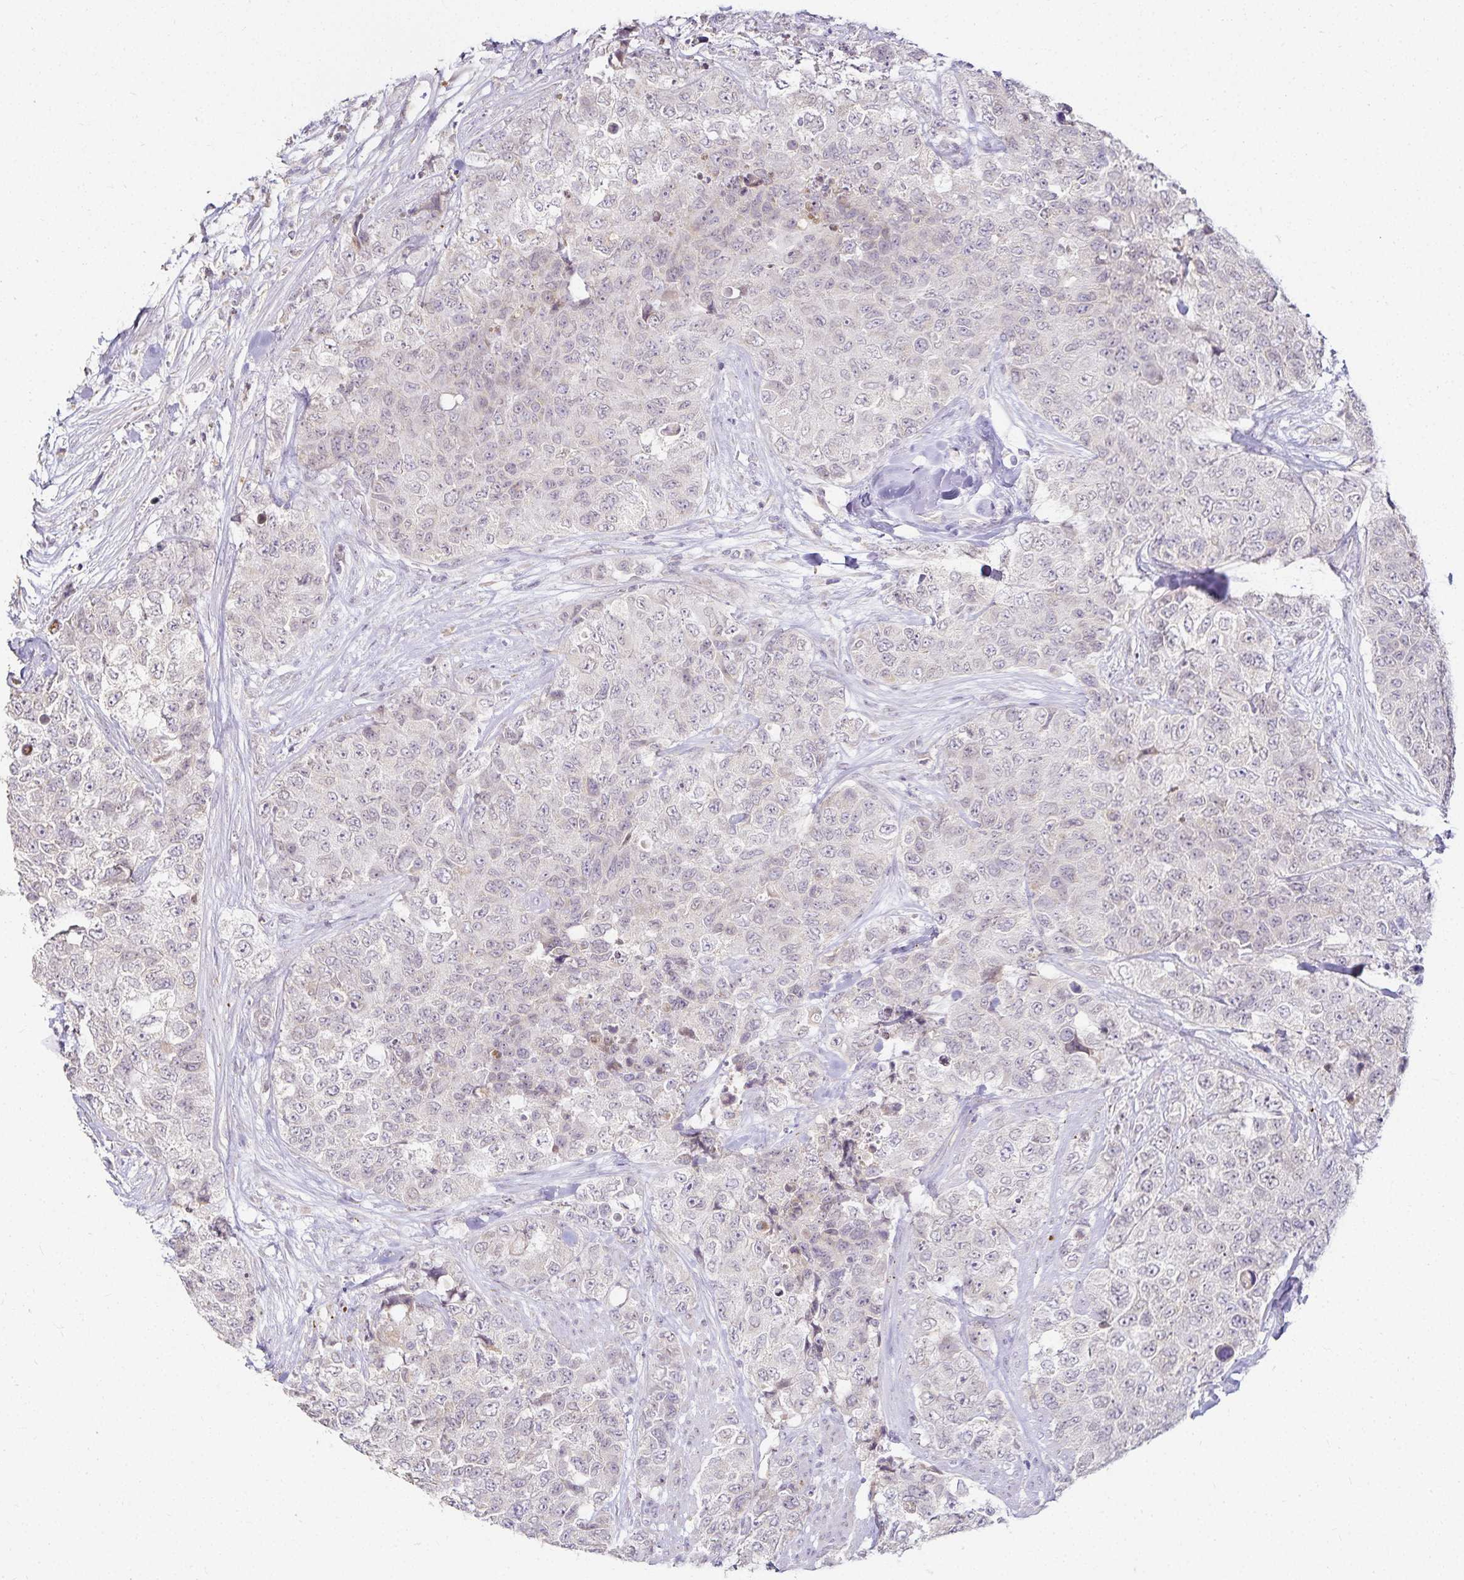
{"staining": {"intensity": "negative", "quantity": "none", "location": "none"}, "tissue": "urothelial cancer", "cell_type": "Tumor cells", "image_type": "cancer", "snomed": [{"axis": "morphology", "description": "Urothelial carcinoma, High grade"}, {"axis": "topography", "description": "Urinary bladder"}], "caption": "This is an immunohistochemistry (IHC) photomicrograph of human urothelial cancer. There is no staining in tumor cells.", "gene": "GP2", "patient": {"sex": "female", "age": 78}}